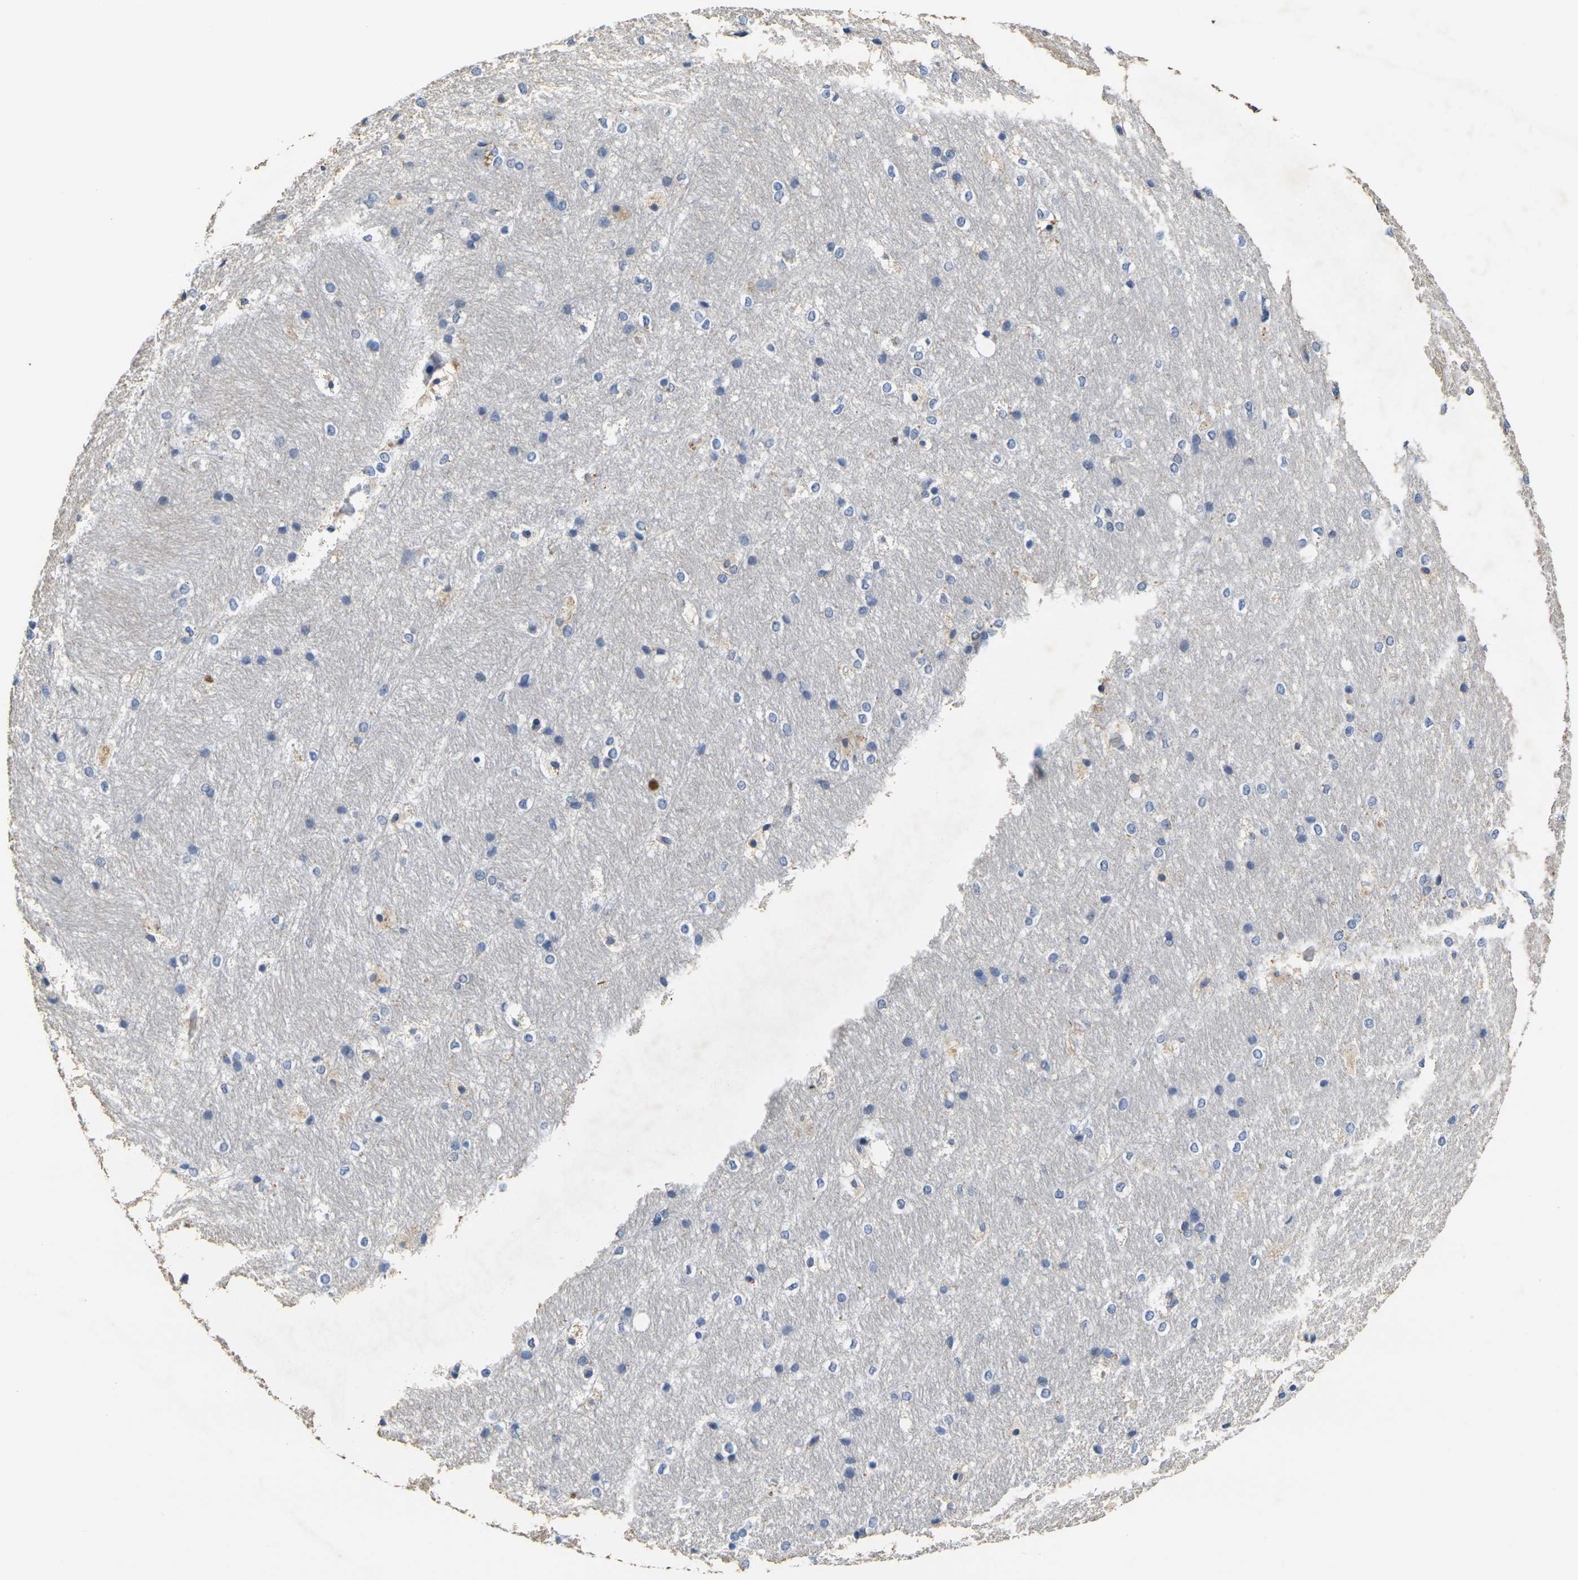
{"staining": {"intensity": "moderate", "quantity": "<25%", "location": "cytoplasmic/membranous"}, "tissue": "hippocampus", "cell_type": "Glial cells", "image_type": "normal", "snomed": [{"axis": "morphology", "description": "Normal tissue, NOS"}, {"axis": "topography", "description": "Hippocampus"}], "caption": "This histopathology image displays IHC staining of benign hippocampus, with low moderate cytoplasmic/membranous staining in approximately <25% of glial cells.", "gene": "NOCT", "patient": {"sex": "female", "age": 19}}